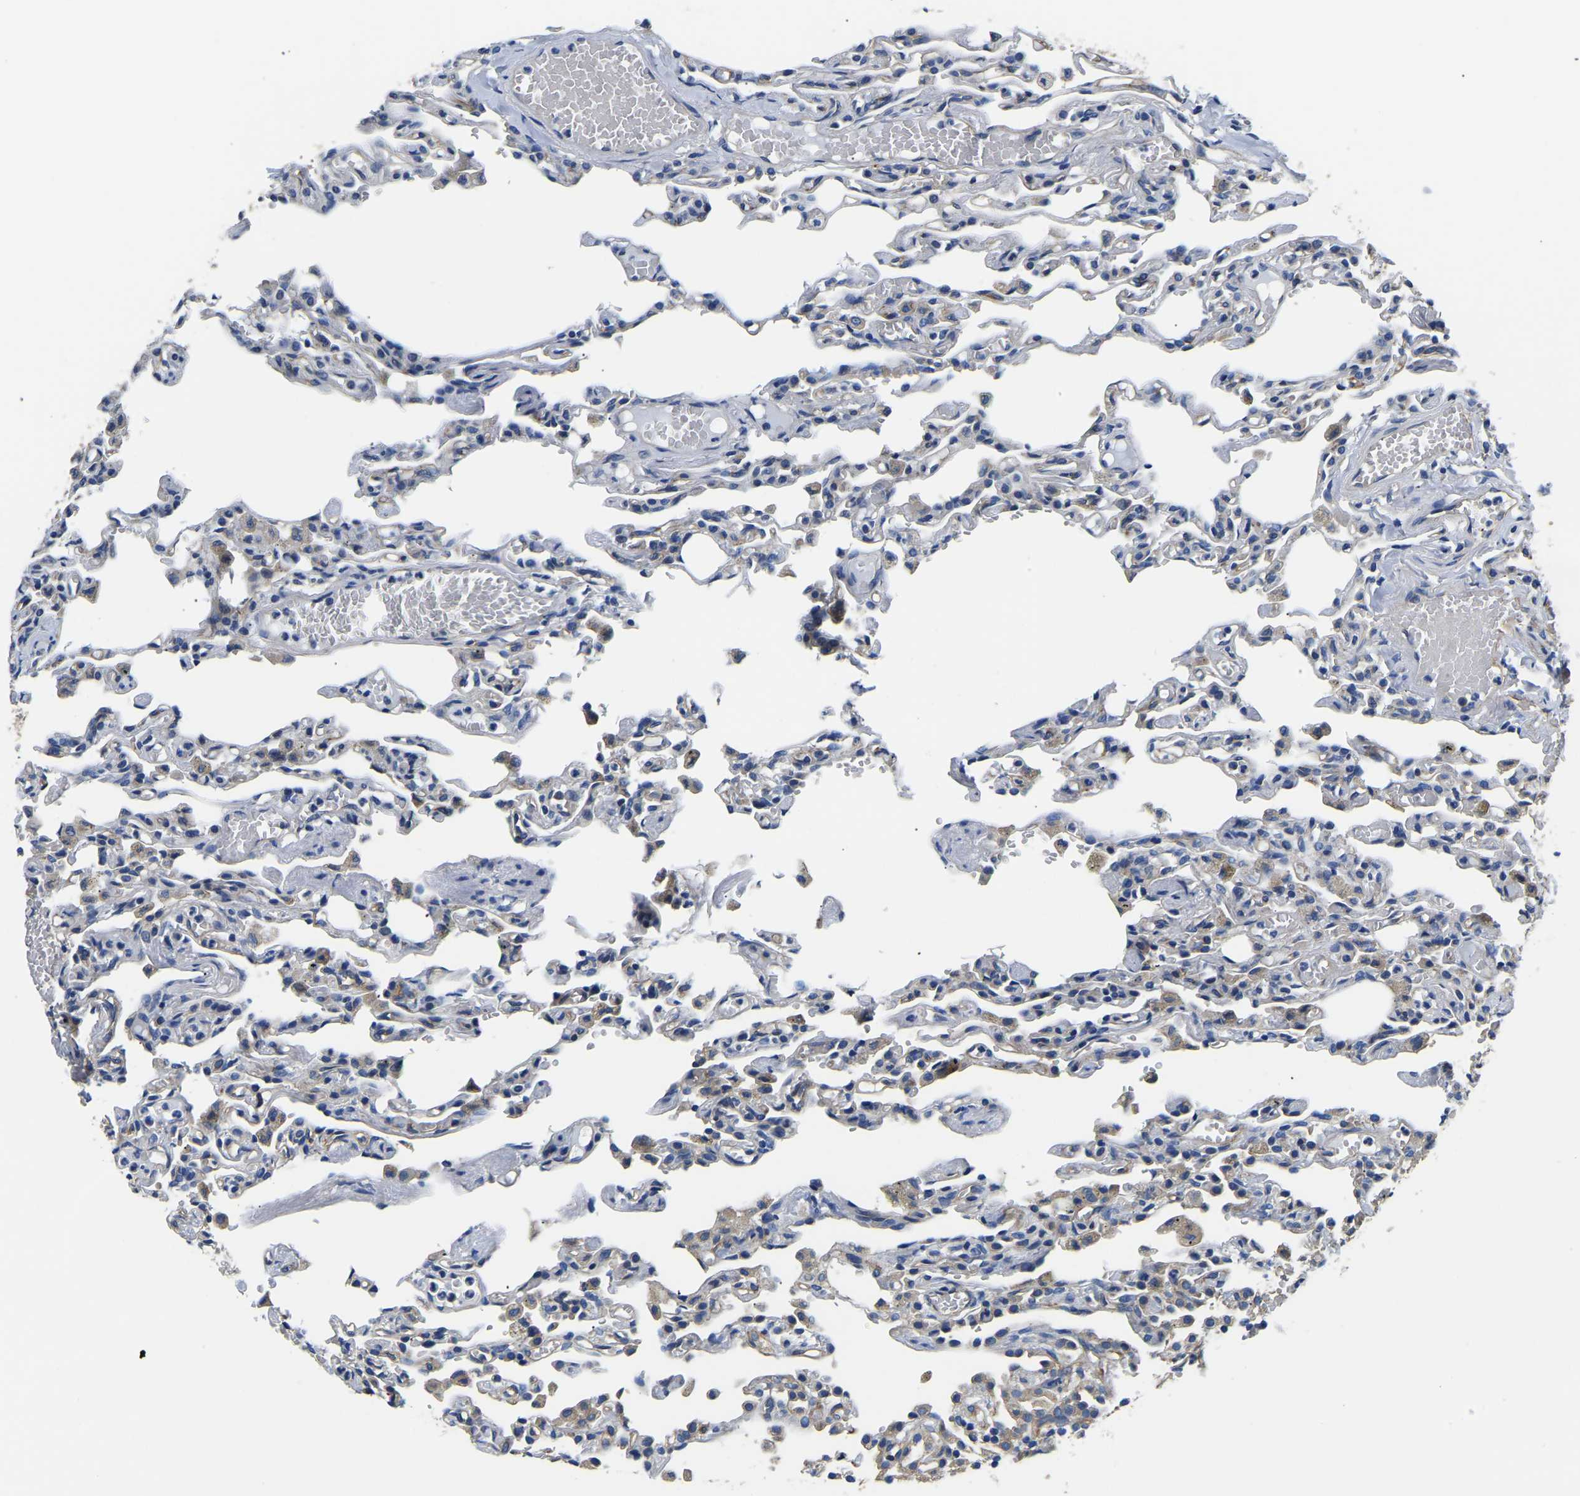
{"staining": {"intensity": "negative", "quantity": "none", "location": "none"}, "tissue": "lung", "cell_type": "Alveolar cells", "image_type": "normal", "snomed": [{"axis": "morphology", "description": "Normal tissue, NOS"}, {"axis": "topography", "description": "Lung"}], "caption": "Human lung stained for a protein using immunohistochemistry shows no positivity in alveolar cells.", "gene": "CSDE1", "patient": {"sex": "male", "age": 21}}